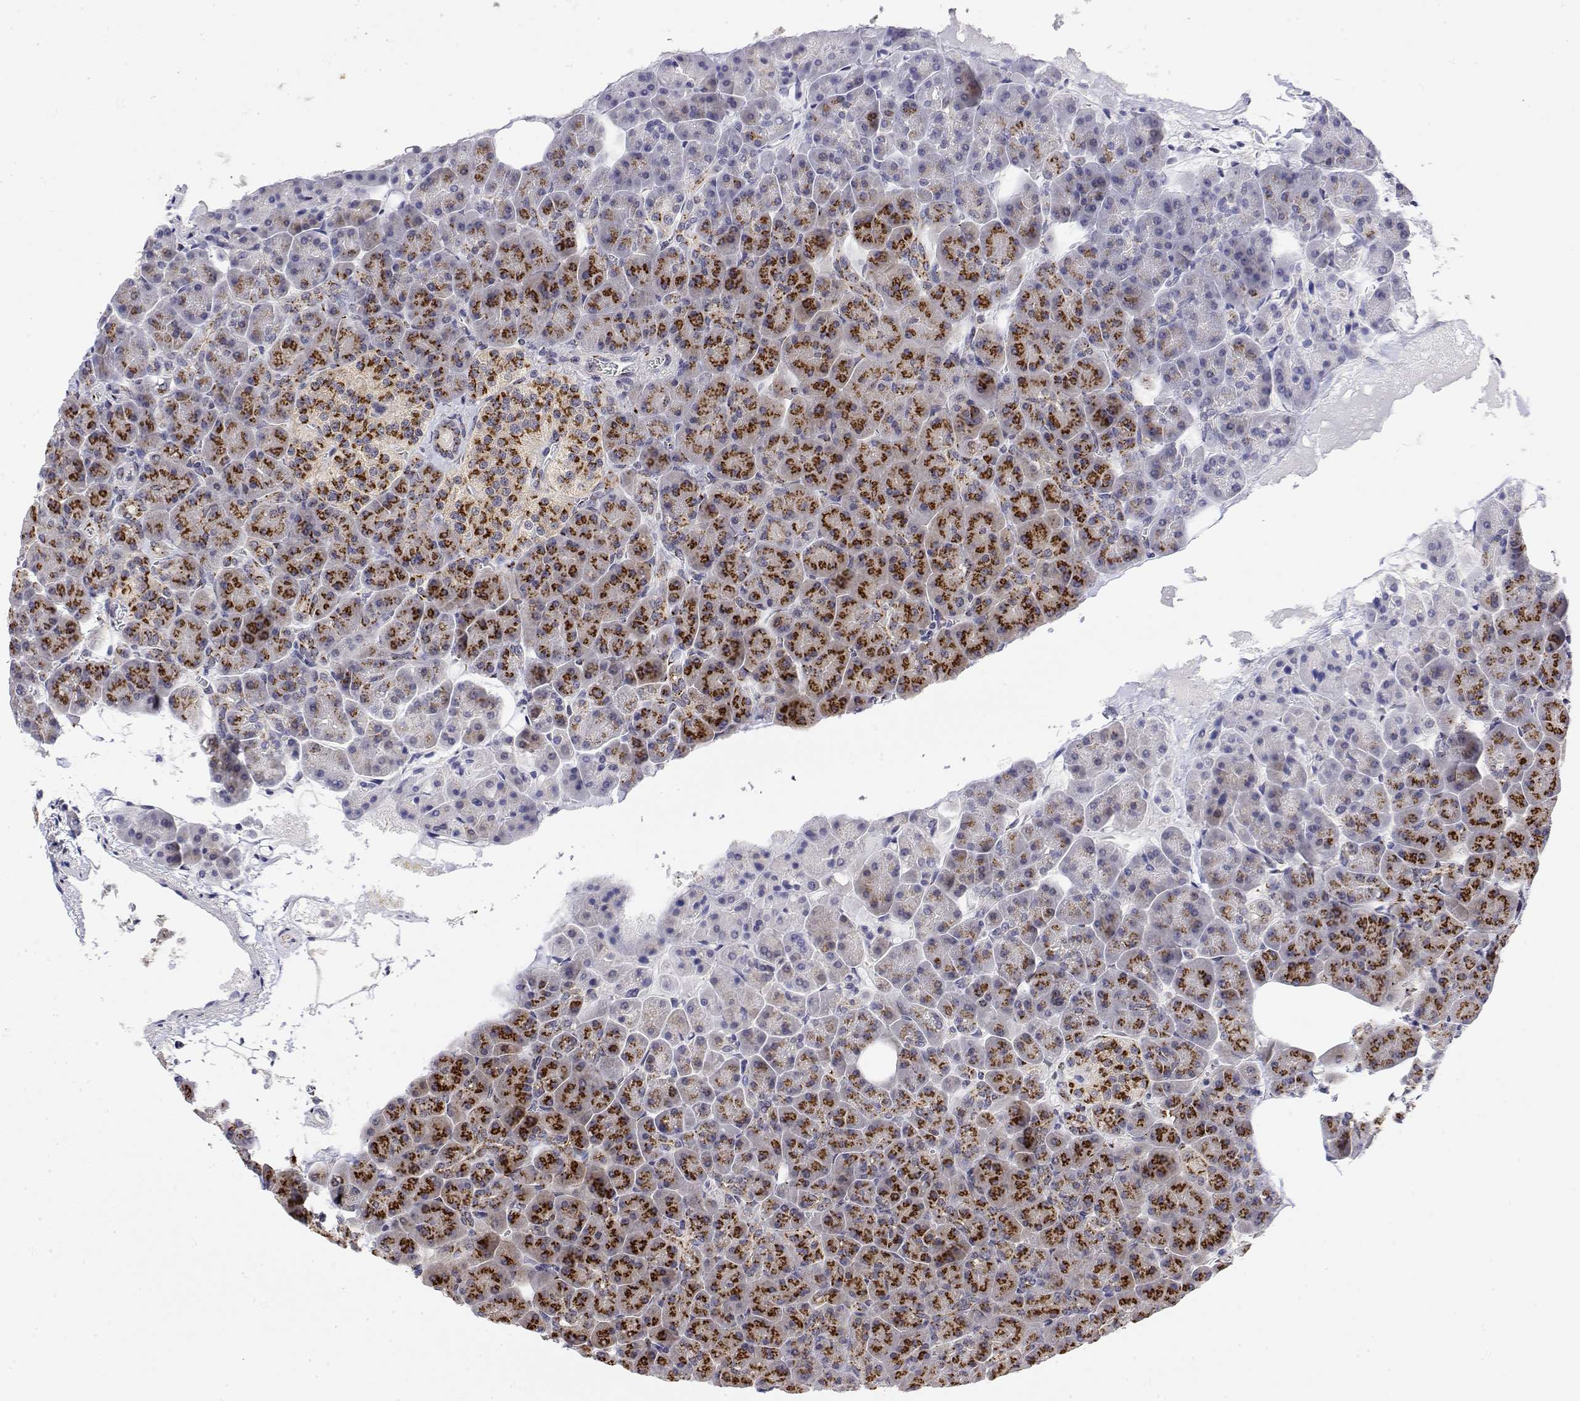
{"staining": {"intensity": "strong", "quantity": ">75%", "location": "cytoplasmic/membranous"}, "tissue": "pancreas", "cell_type": "Exocrine glandular cells", "image_type": "normal", "snomed": [{"axis": "morphology", "description": "Normal tissue, NOS"}, {"axis": "topography", "description": "Pancreas"}], "caption": "The immunohistochemical stain labels strong cytoplasmic/membranous expression in exocrine glandular cells of normal pancreas.", "gene": "YIPF3", "patient": {"sex": "female", "age": 74}}